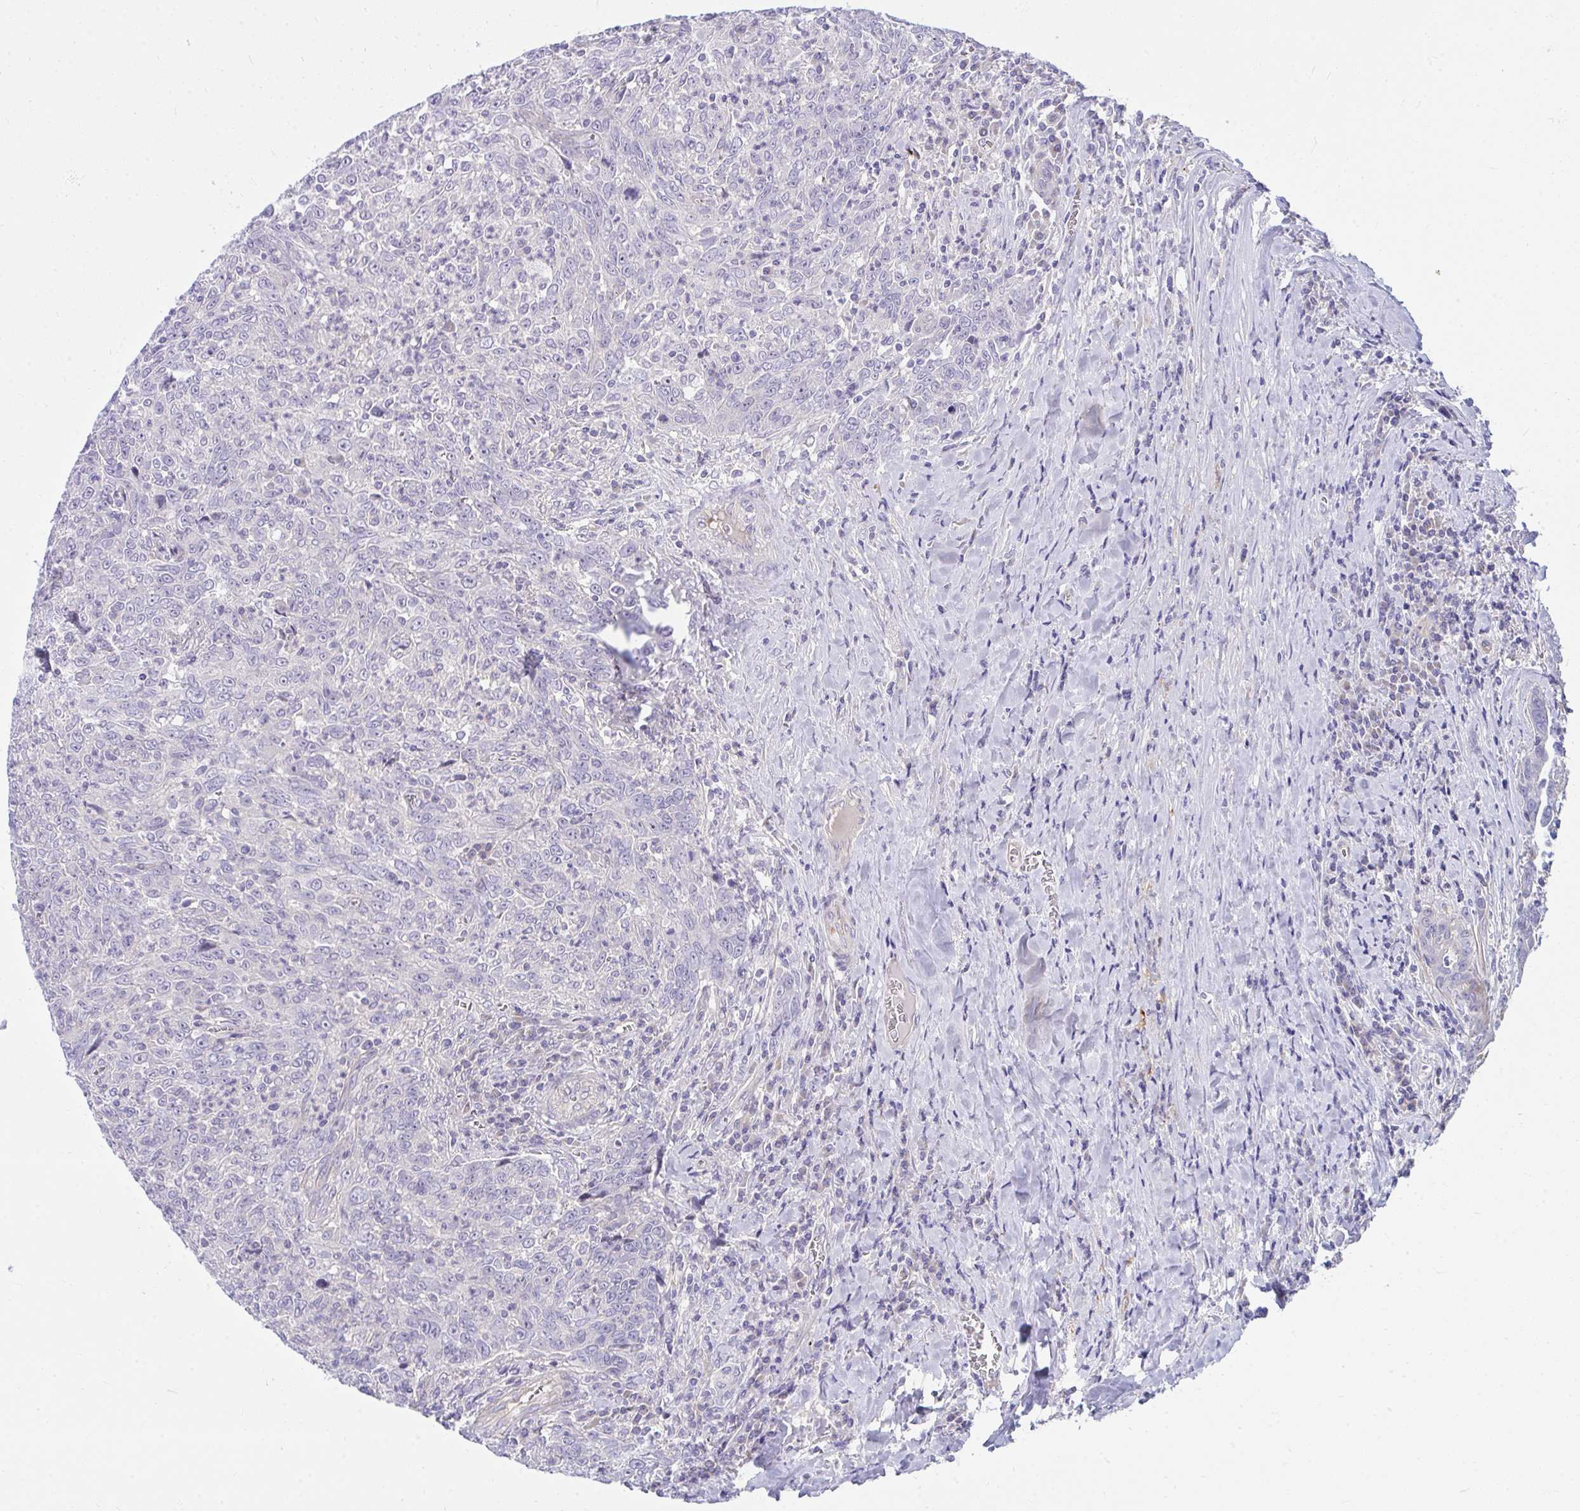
{"staining": {"intensity": "negative", "quantity": "none", "location": "none"}, "tissue": "breast cancer", "cell_type": "Tumor cells", "image_type": "cancer", "snomed": [{"axis": "morphology", "description": "Duct carcinoma"}, {"axis": "topography", "description": "Breast"}], "caption": "IHC image of breast invasive ductal carcinoma stained for a protein (brown), which reveals no positivity in tumor cells. (DAB immunohistochemistry (IHC), high magnification).", "gene": "LRRC36", "patient": {"sex": "female", "age": 50}}